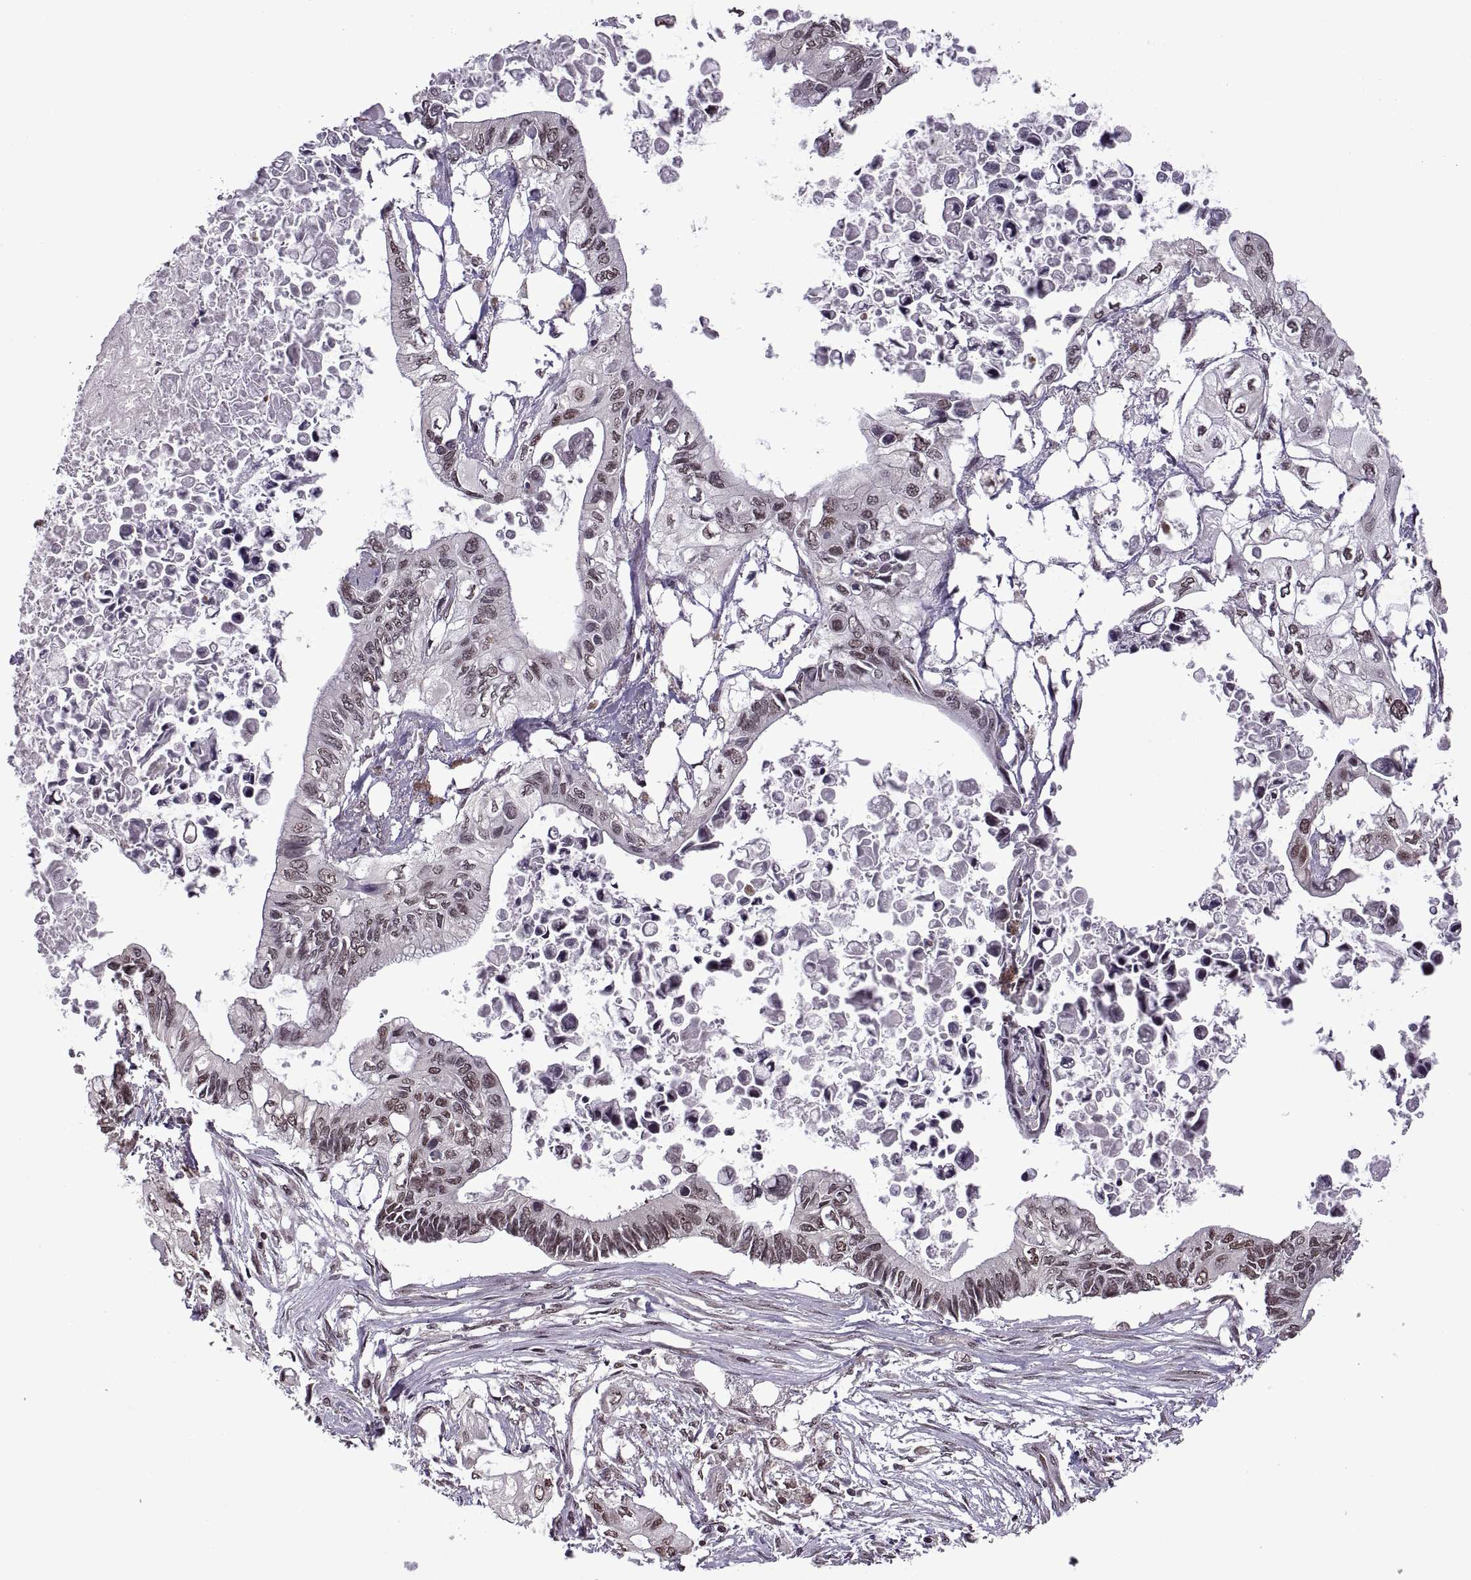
{"staining": {"intensity": "moderate", "quantity": "25%-75%", "location": "nuclear"}, "tissue": "pancreatic cancer", "cell_type": "Tumor cells", "image_type": "cancer", "snomed": [{"axis": "morphology", "description": "Adenocarcinoma, NOS"}, {"axis": "topography", "description": "Pancreas"}], "caption": "Human pancreatic cancer stained for a protein (brown) shows moderate nuclear positive staining in about 25%-75% of tumor cells.", "gene": "INTS3", "patient": {"sex": "female", "age": 63}}